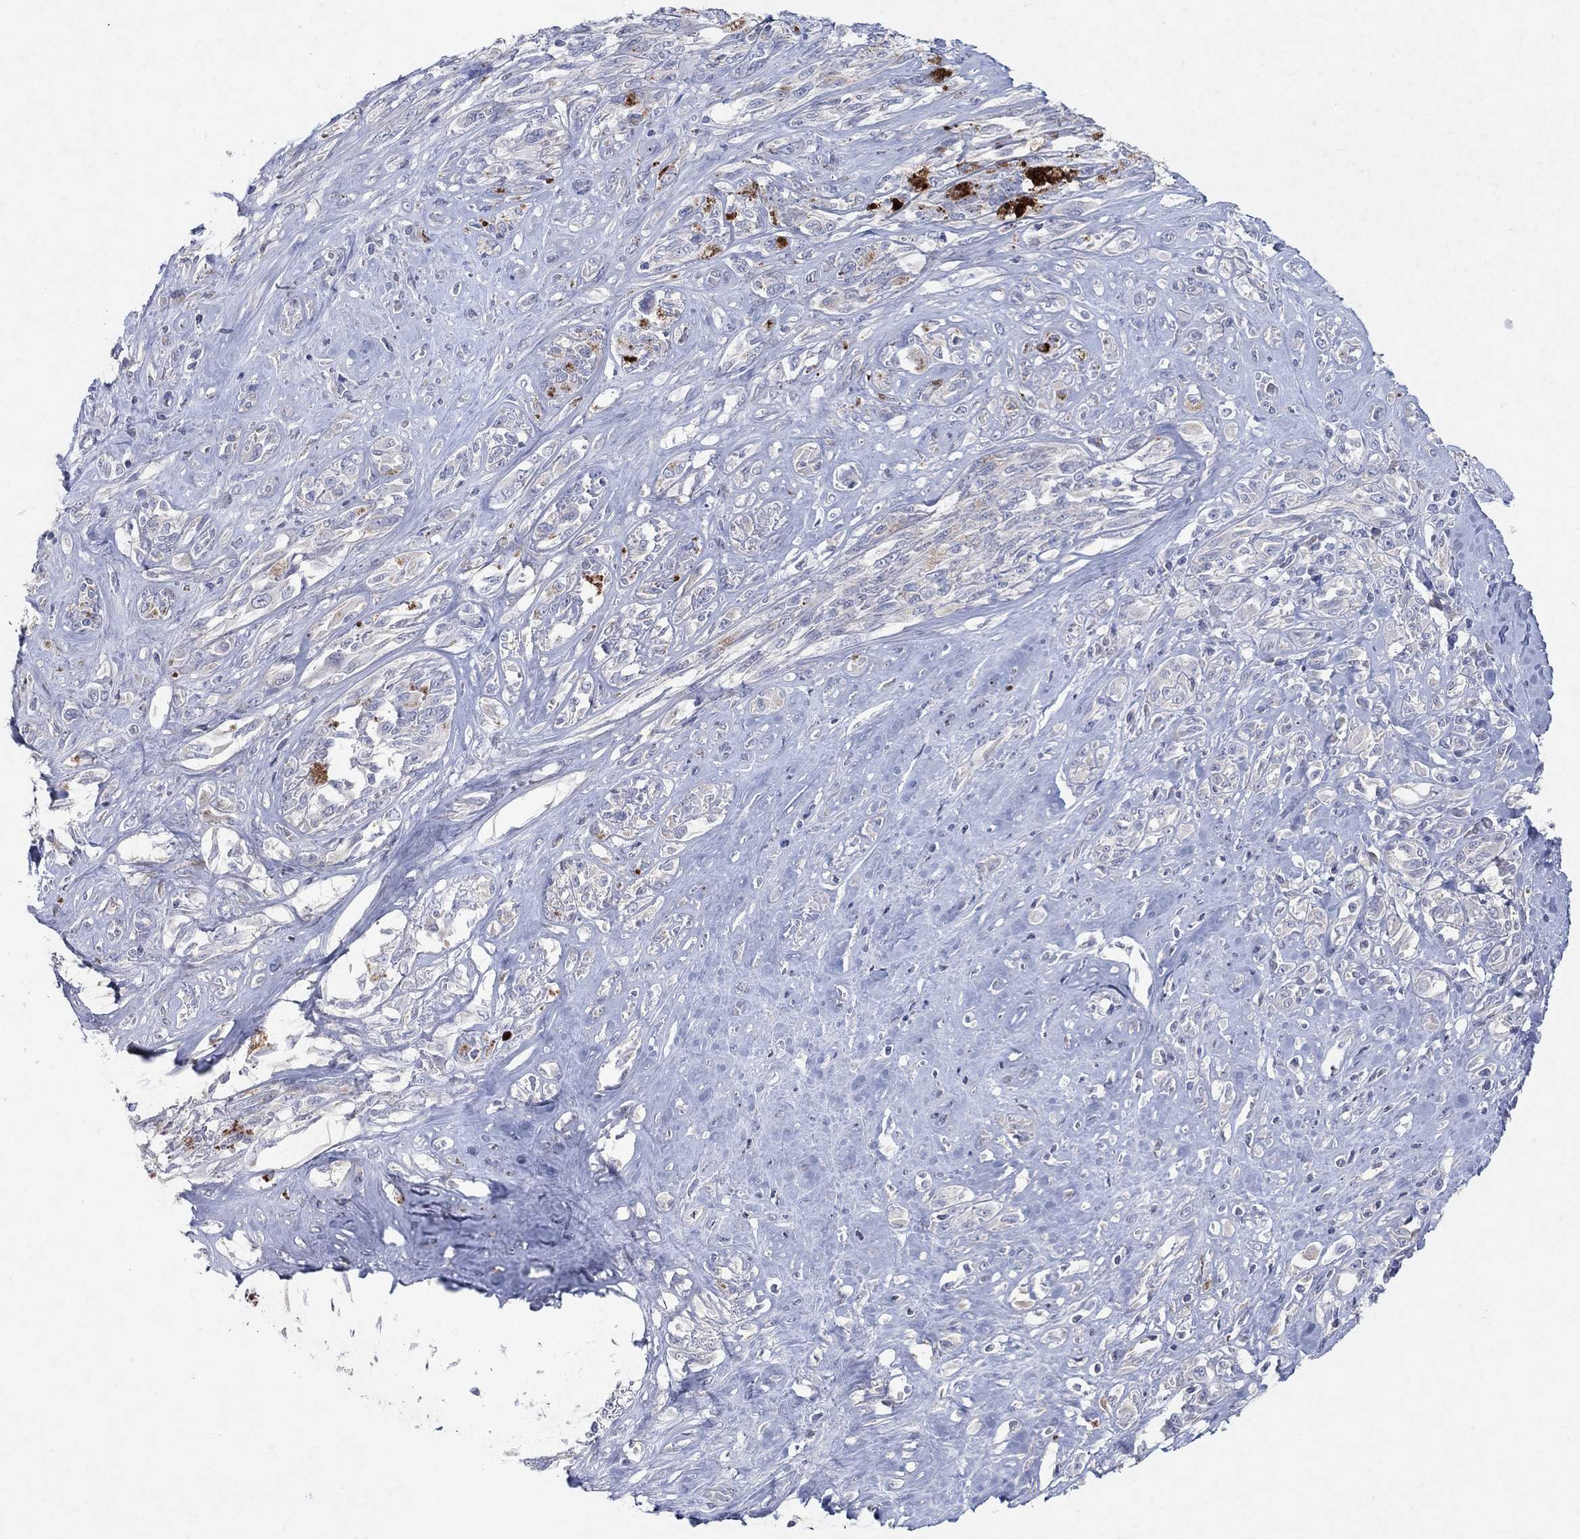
{"staining": {"intensity": "negative", "quantity": "none", "location": "none"}, "tissue": "melanoma", "cell_type": "Tumor cells", "image_type": "cancer", "snomed": [{"axis": "morphology", "description": "Malignant melanoma, NOS"}, {"axis": "topography", "description": "Skin"}], "caption": "The micrograph exhibits no staining of tumor cells in malignant melanoma.", "gene": "KRT40", "patient": {"sex": "female", "age": 91}}